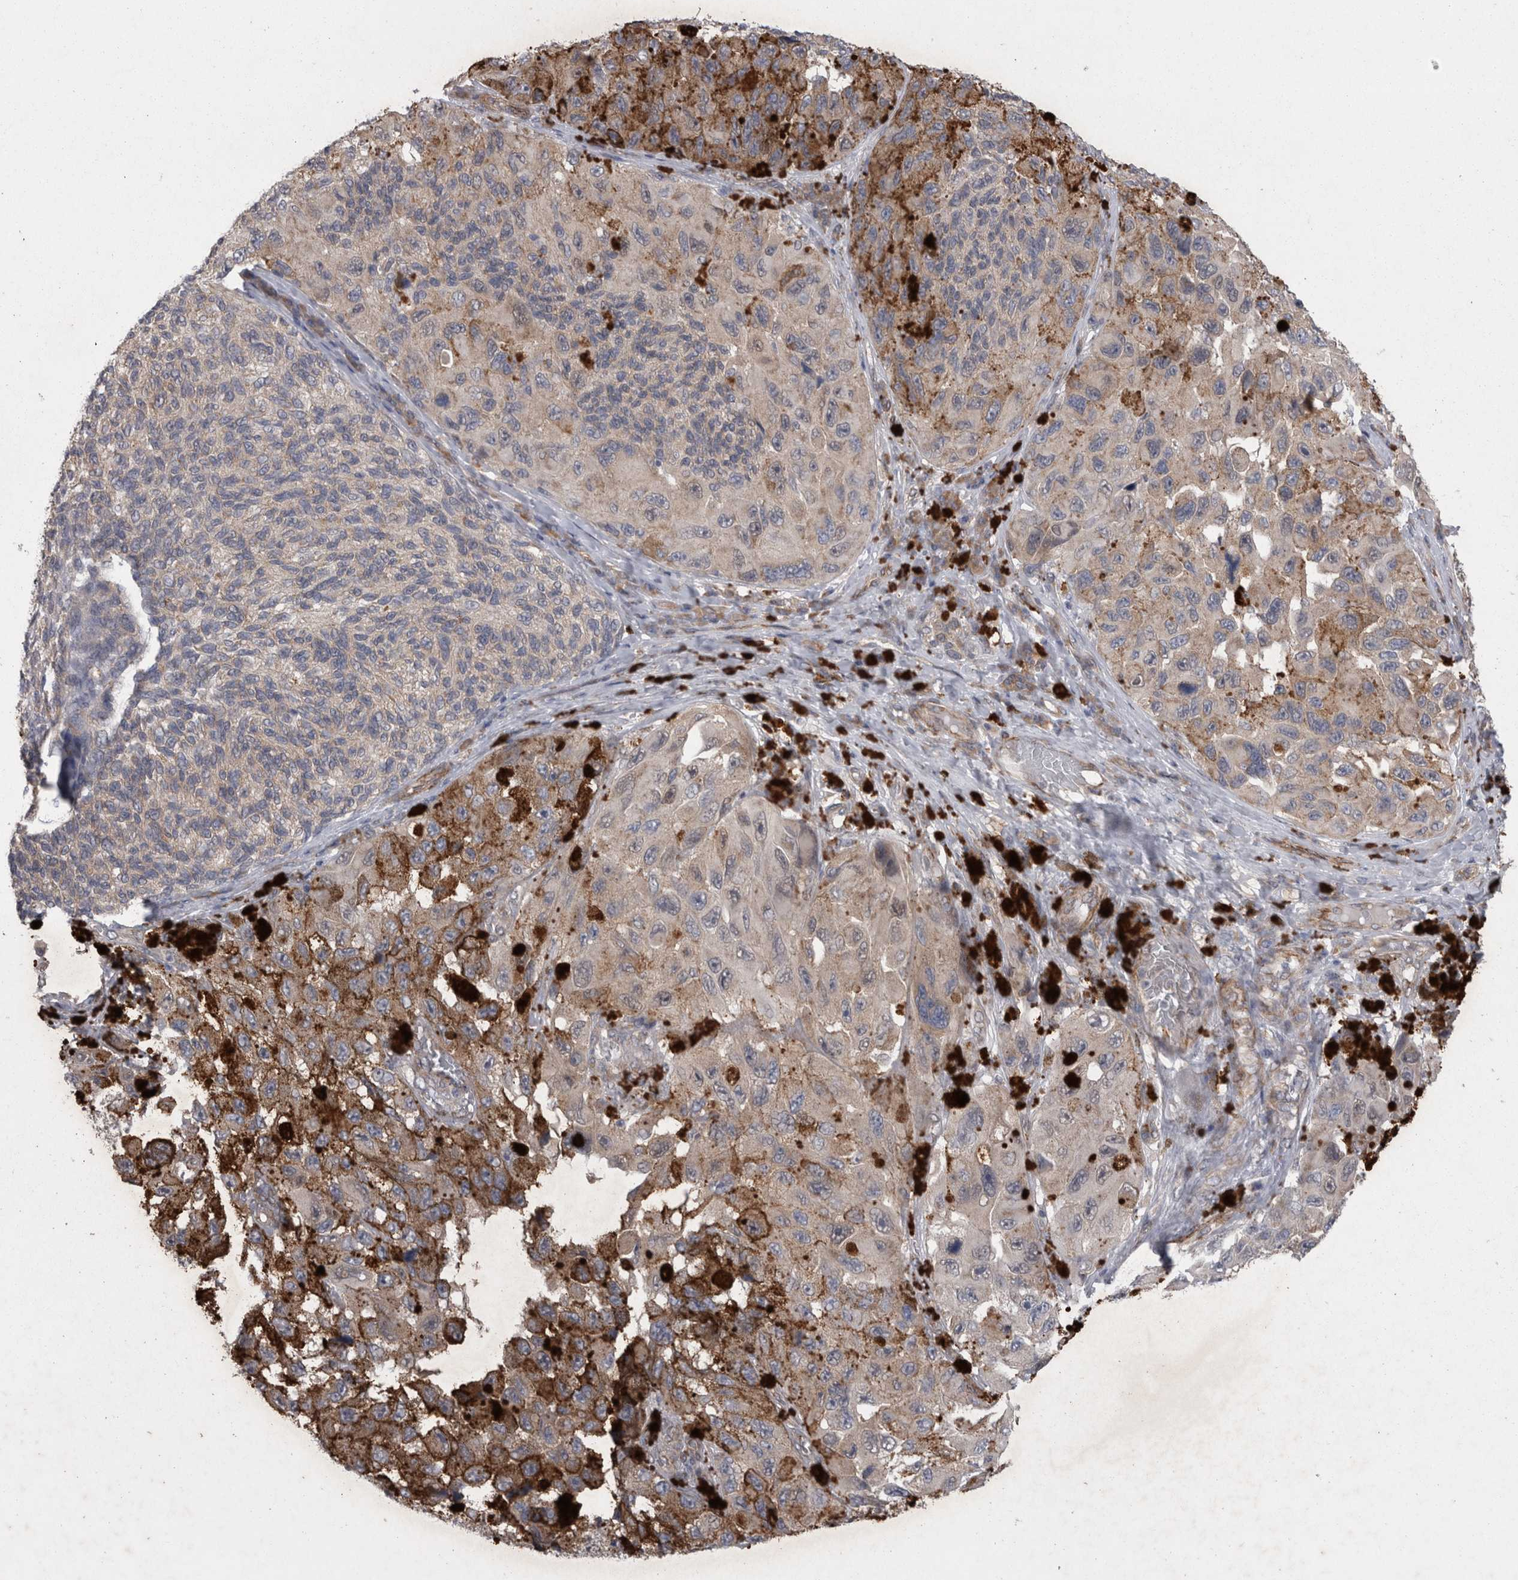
{"staining": {"intensity": "negative", "quantity": "none", "location": "none"}, "tissue": "melanoma", "cell_type": "Tumor cells", "image_type": "cancer", "snomed": [{"axis": "morphology", "description": "Malignant melanoma, NOS"}, {"axis": "topography", "description": "Skin"}], "caption": "Human melanoma stained for a protein using IHC shows no positivity in tumor cells.", "gene": "DDX6", "patient": {"sex": "female", "age": 73}}